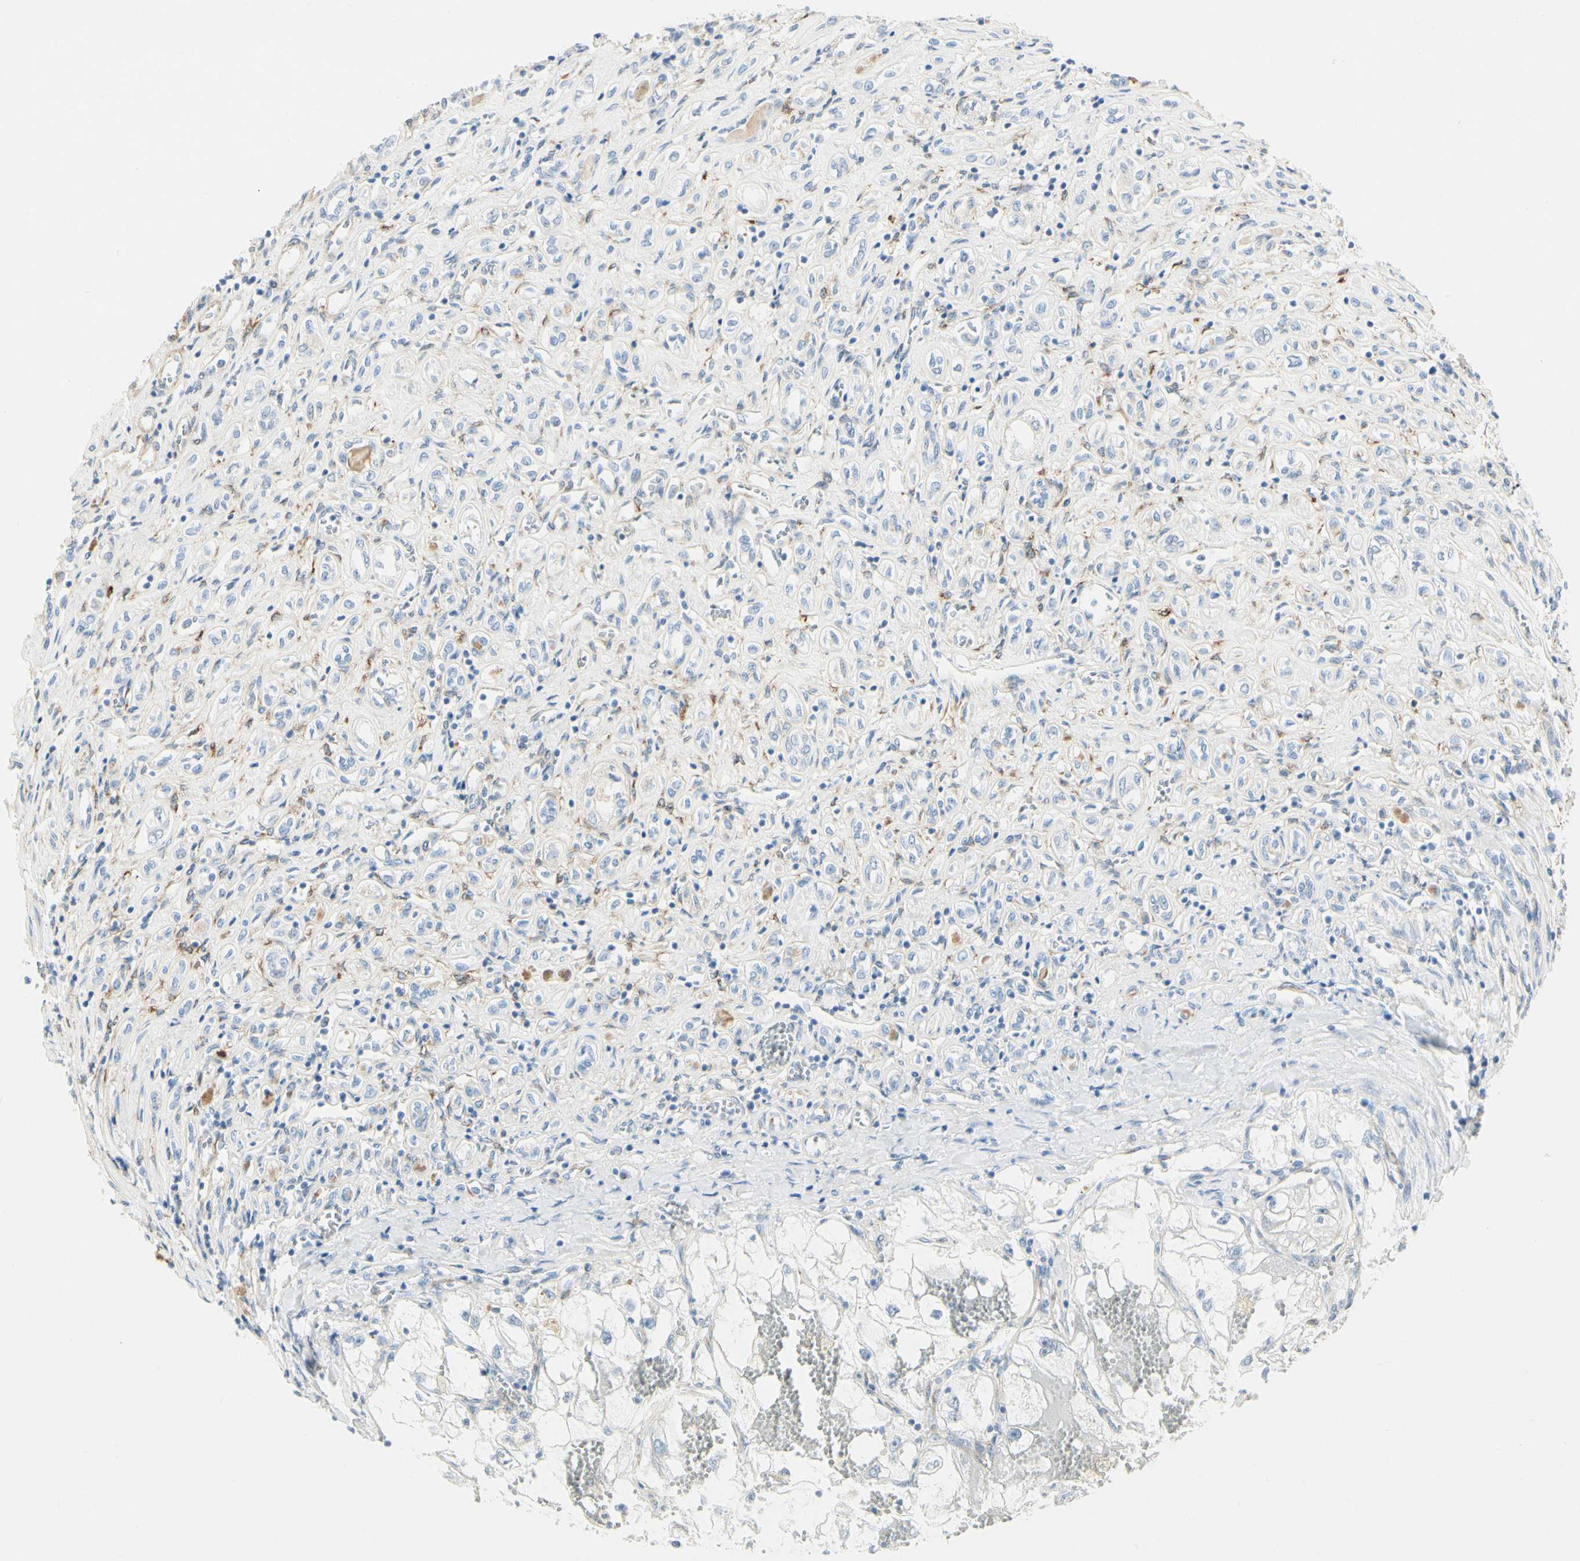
{"staining": {"intensity": "negative", "quantity": "none", "location": "none"}, "tissue": "renal cancer", "cell_type": "Tumor cells", "image_type": "cancer", "snomed": [{"axis": "morphology", "description": "Adenocarcinoma, NOS"}, {"axis": "topography", "description": "Kidney"}], "caption": "Renal cancer was stained to show a protein in brown. There is no significant expression in tumor cells. The staining was performed using DAB to visualize the protein expression in brown, while the nuclei were stained in blue with hematoxylin (Magnification: 20x).", "gene": "AMPH", "patient": {"sex": "female", "age": 70}}